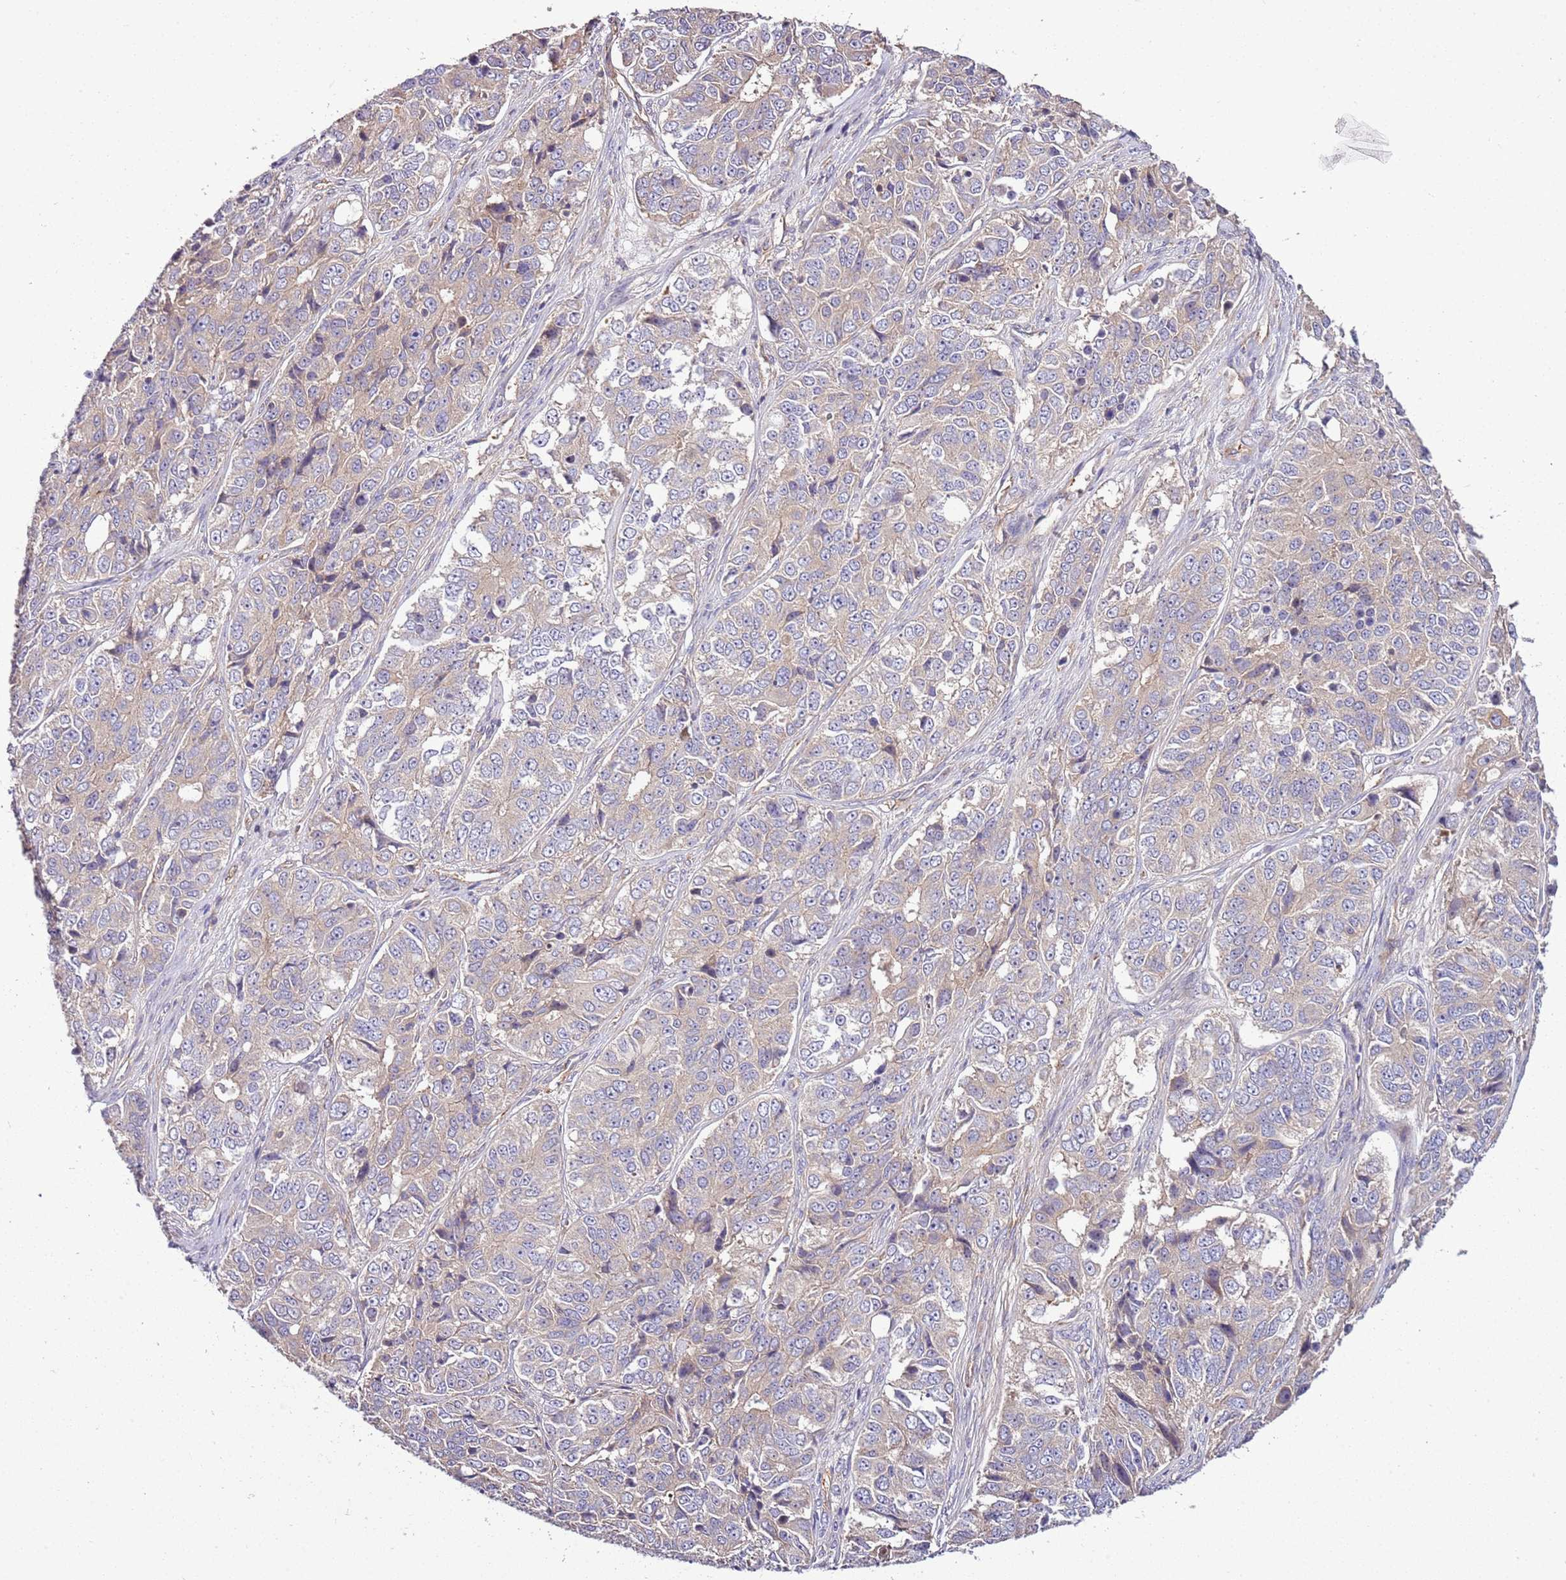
{"staining": {"intensity": "weak", "quantity": "<25%", "location": "cytoplasmic/membranous"}, "tissue": "ovarian cancer", "cell_type": "Tumor cells", "image_type": "cancer", "snomed": [{"axis": "morphology", "description": "Carcinoma, endometroid"}, {"axis": "topography", "description": "Ovary"}], "caption": "This photomicrograph is of ovarian cancer (endometroid carcinoma) stained with immunohistochemistry (IHC) to label a protein in brown with the nuclei are counter-stained blue. There is no positivity in tumor cells. (Immunohistochemistry, brightfield microscopy, high magnification).", "gene": "GNL1", "patient": {"sex": "female", "age": 51}}